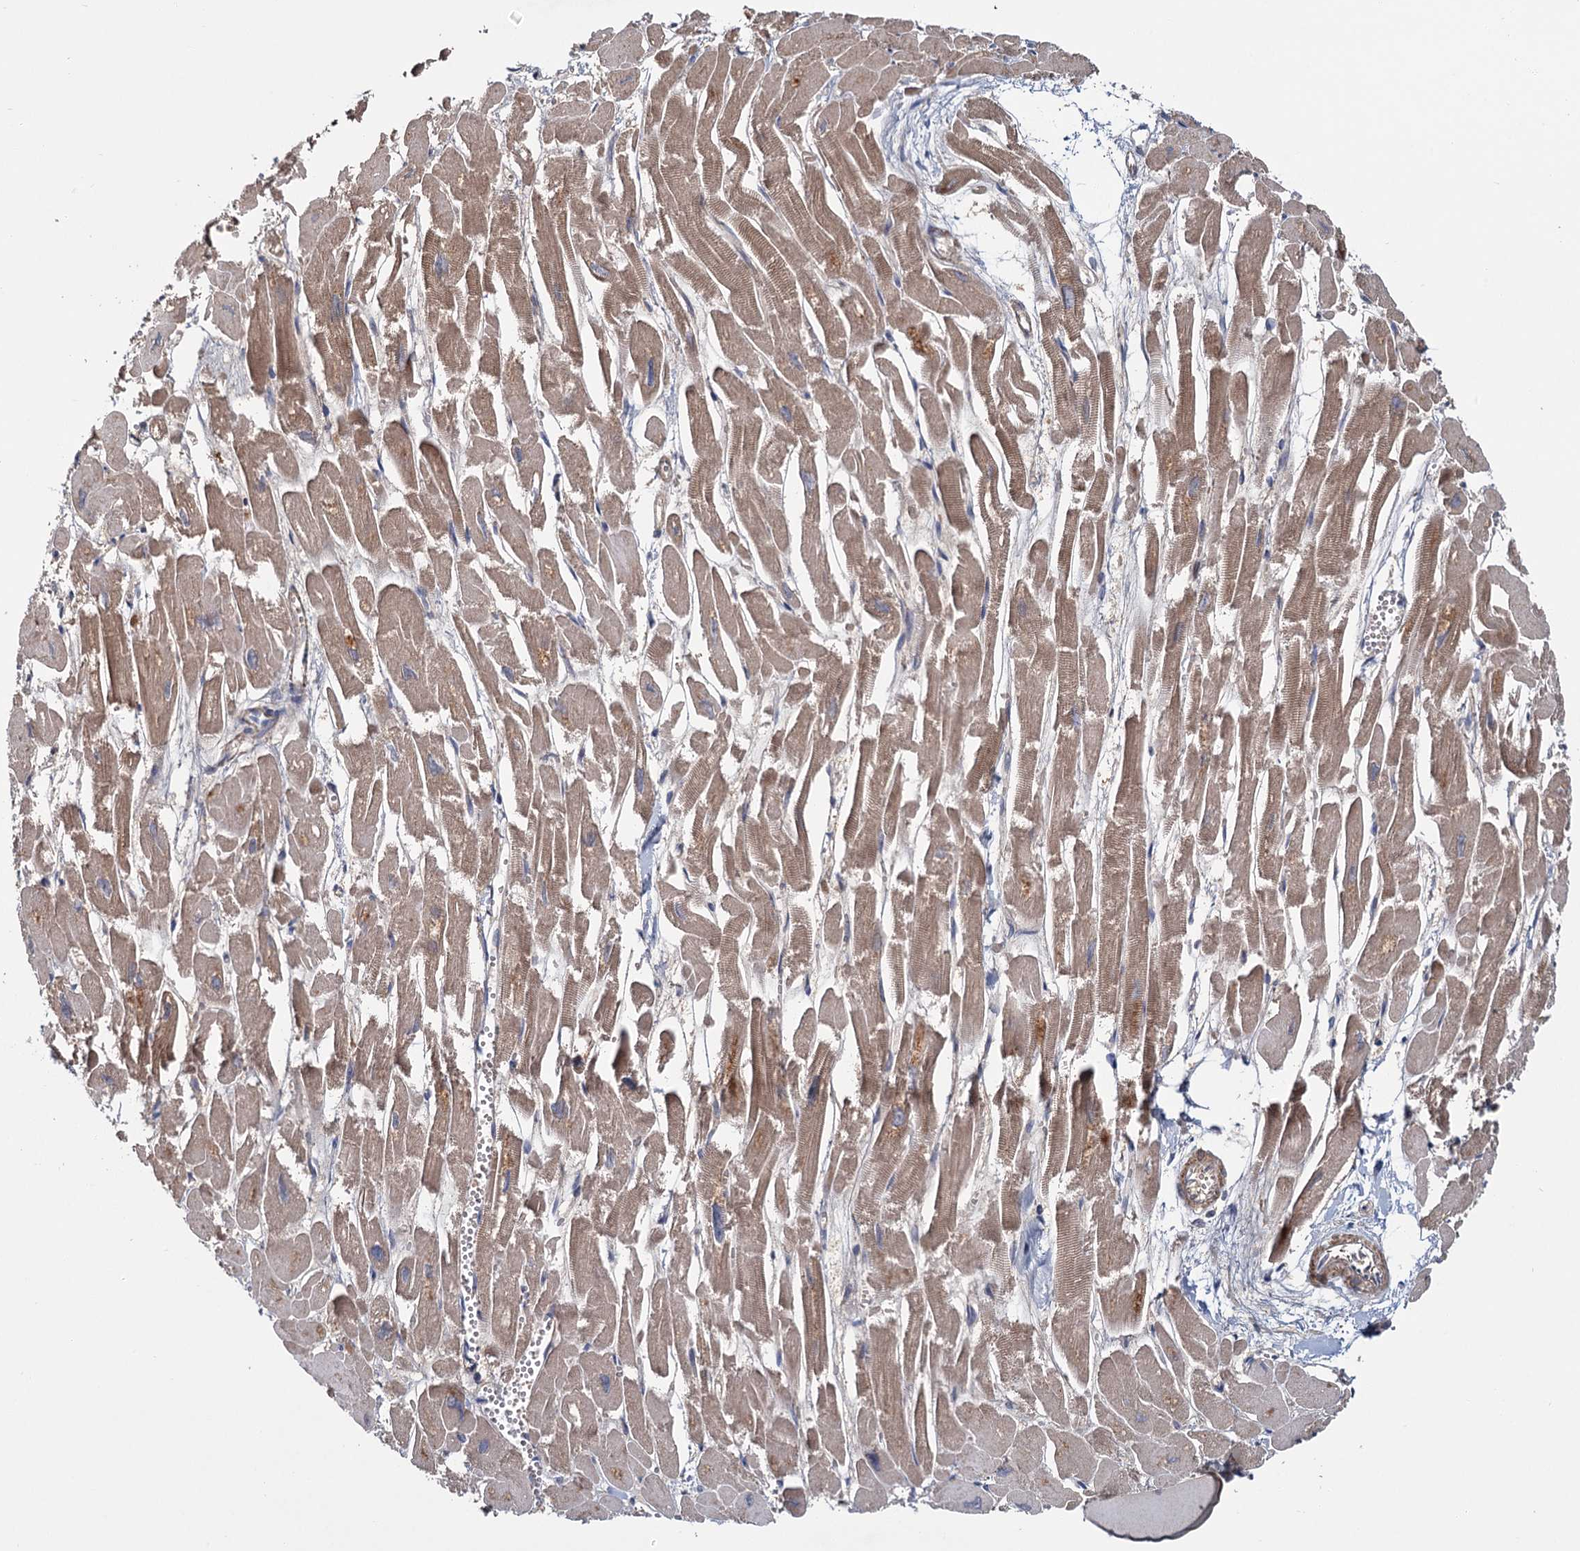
{"staining": {"intensity": "moderate", "quantity": ">75%", "location": "cytoplasmic/membranous"}, "tissue": "heart muscle", "cell_type": "Cardiomyocytes", "image_type": "normal", "snomed": [{"axis": "morphology", "description": "Normal tissue, NOS"}, {"axis": "topography", "description": "Heart"}], "caption": "The histopathology image demonstrates immunohistochemical staining of unremarkable heart muscle. There is moderate cytoplasmic/membranous expression is appreciated in about >75% of cardiomyocytes. (Stains: DAB in brown, nuclei in blue, Microscopy: brightfield microscopy at high magnification).", "gene": "MTRR", "patient": {"sex": "male", "age": 54}}